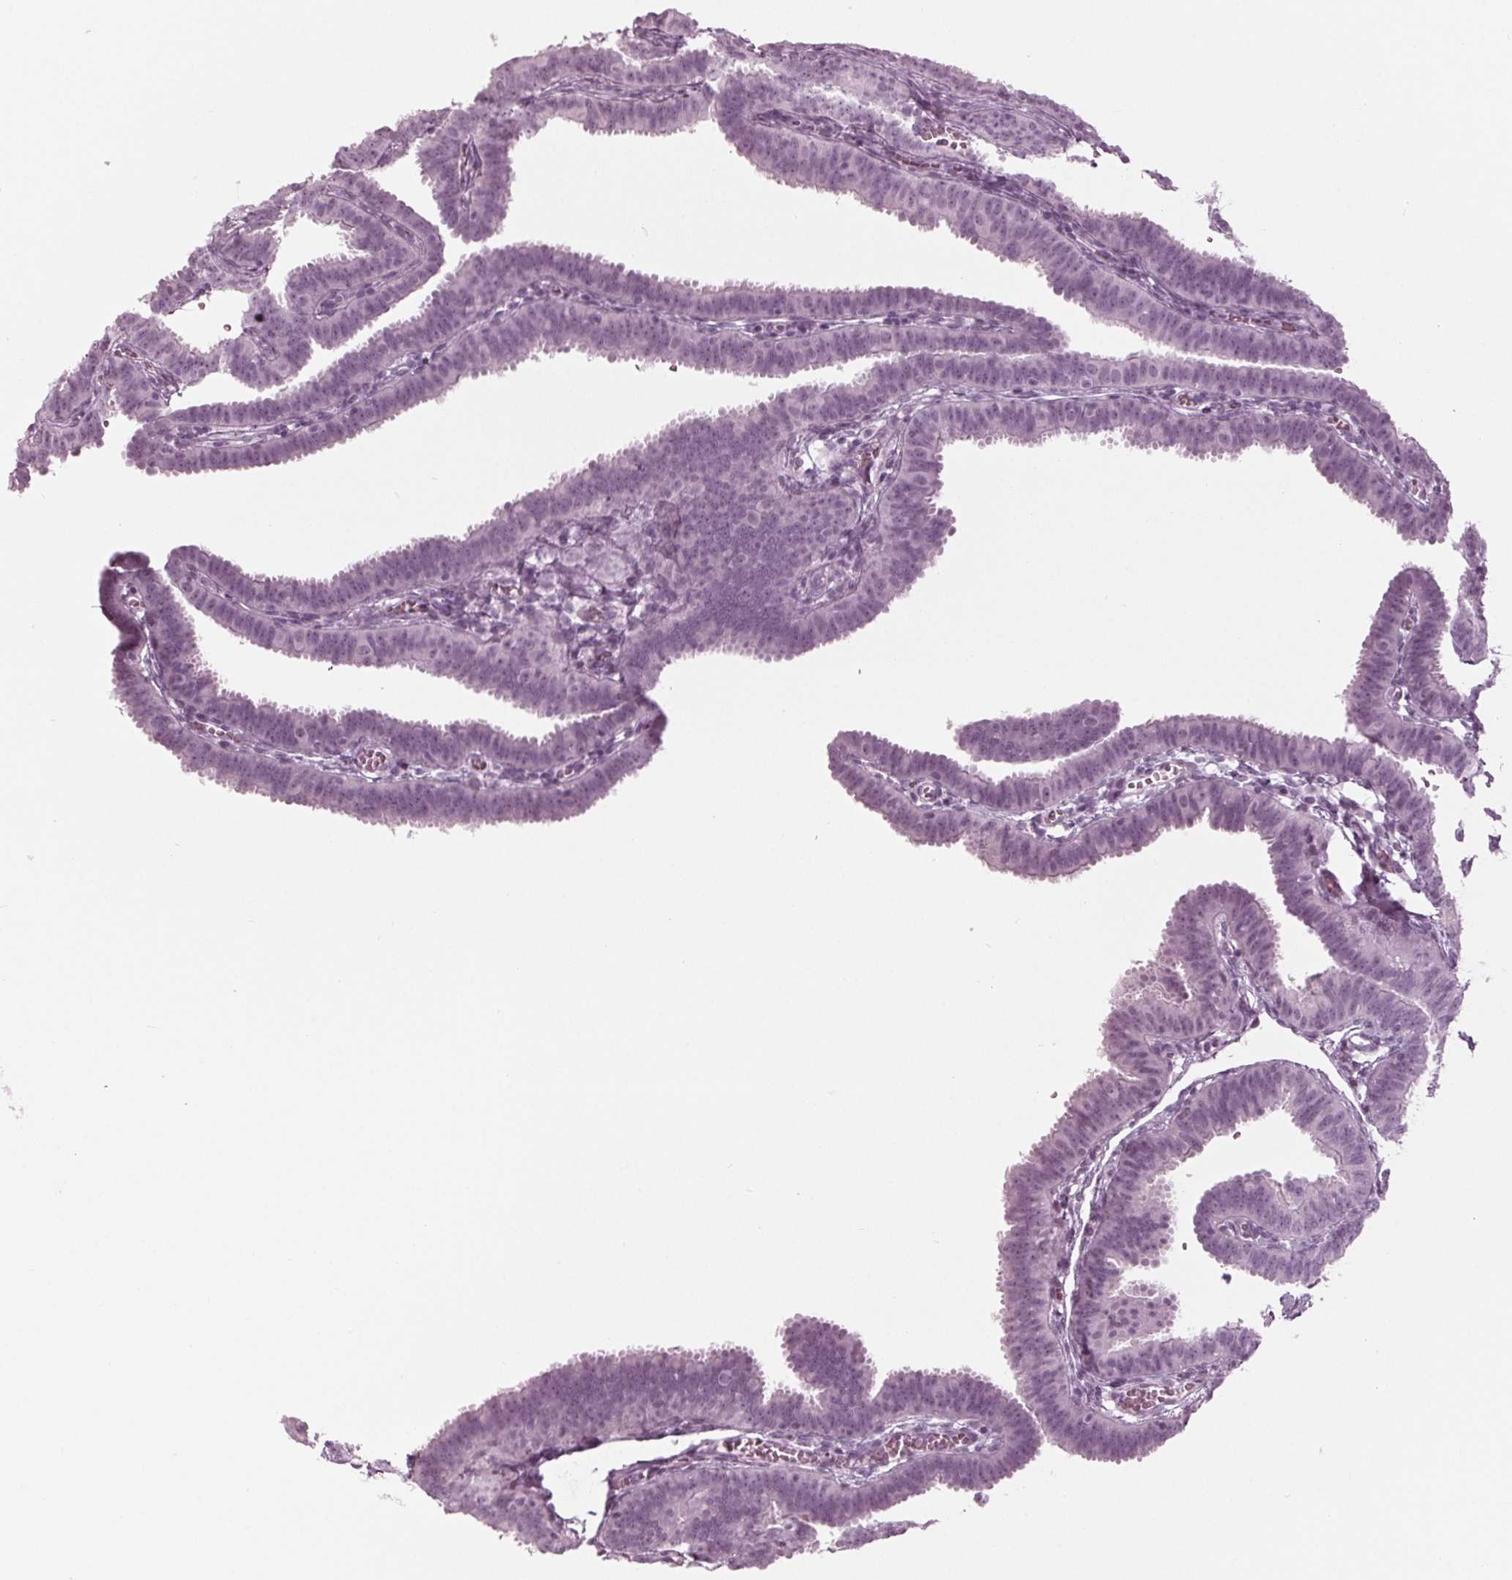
{"staining": {"intensity": "negative", "quantity": "none", "location": "none"}, "tissue": "fallopian tube", "cell_type": "Glandular cells", "image_type": "normal", "snomed": [{"axis": "morphology", "description": "Normal tissue, NOS"}, {"axis": "topography", "description": "Fallopian tube"}], "caption": "The immunohistochemistry (IHC) photomicrograph has no significant positivity in glandular cells of fallopian tube.", "gene": "KRT28", "patient": {"sex": "female", "age": 25}}